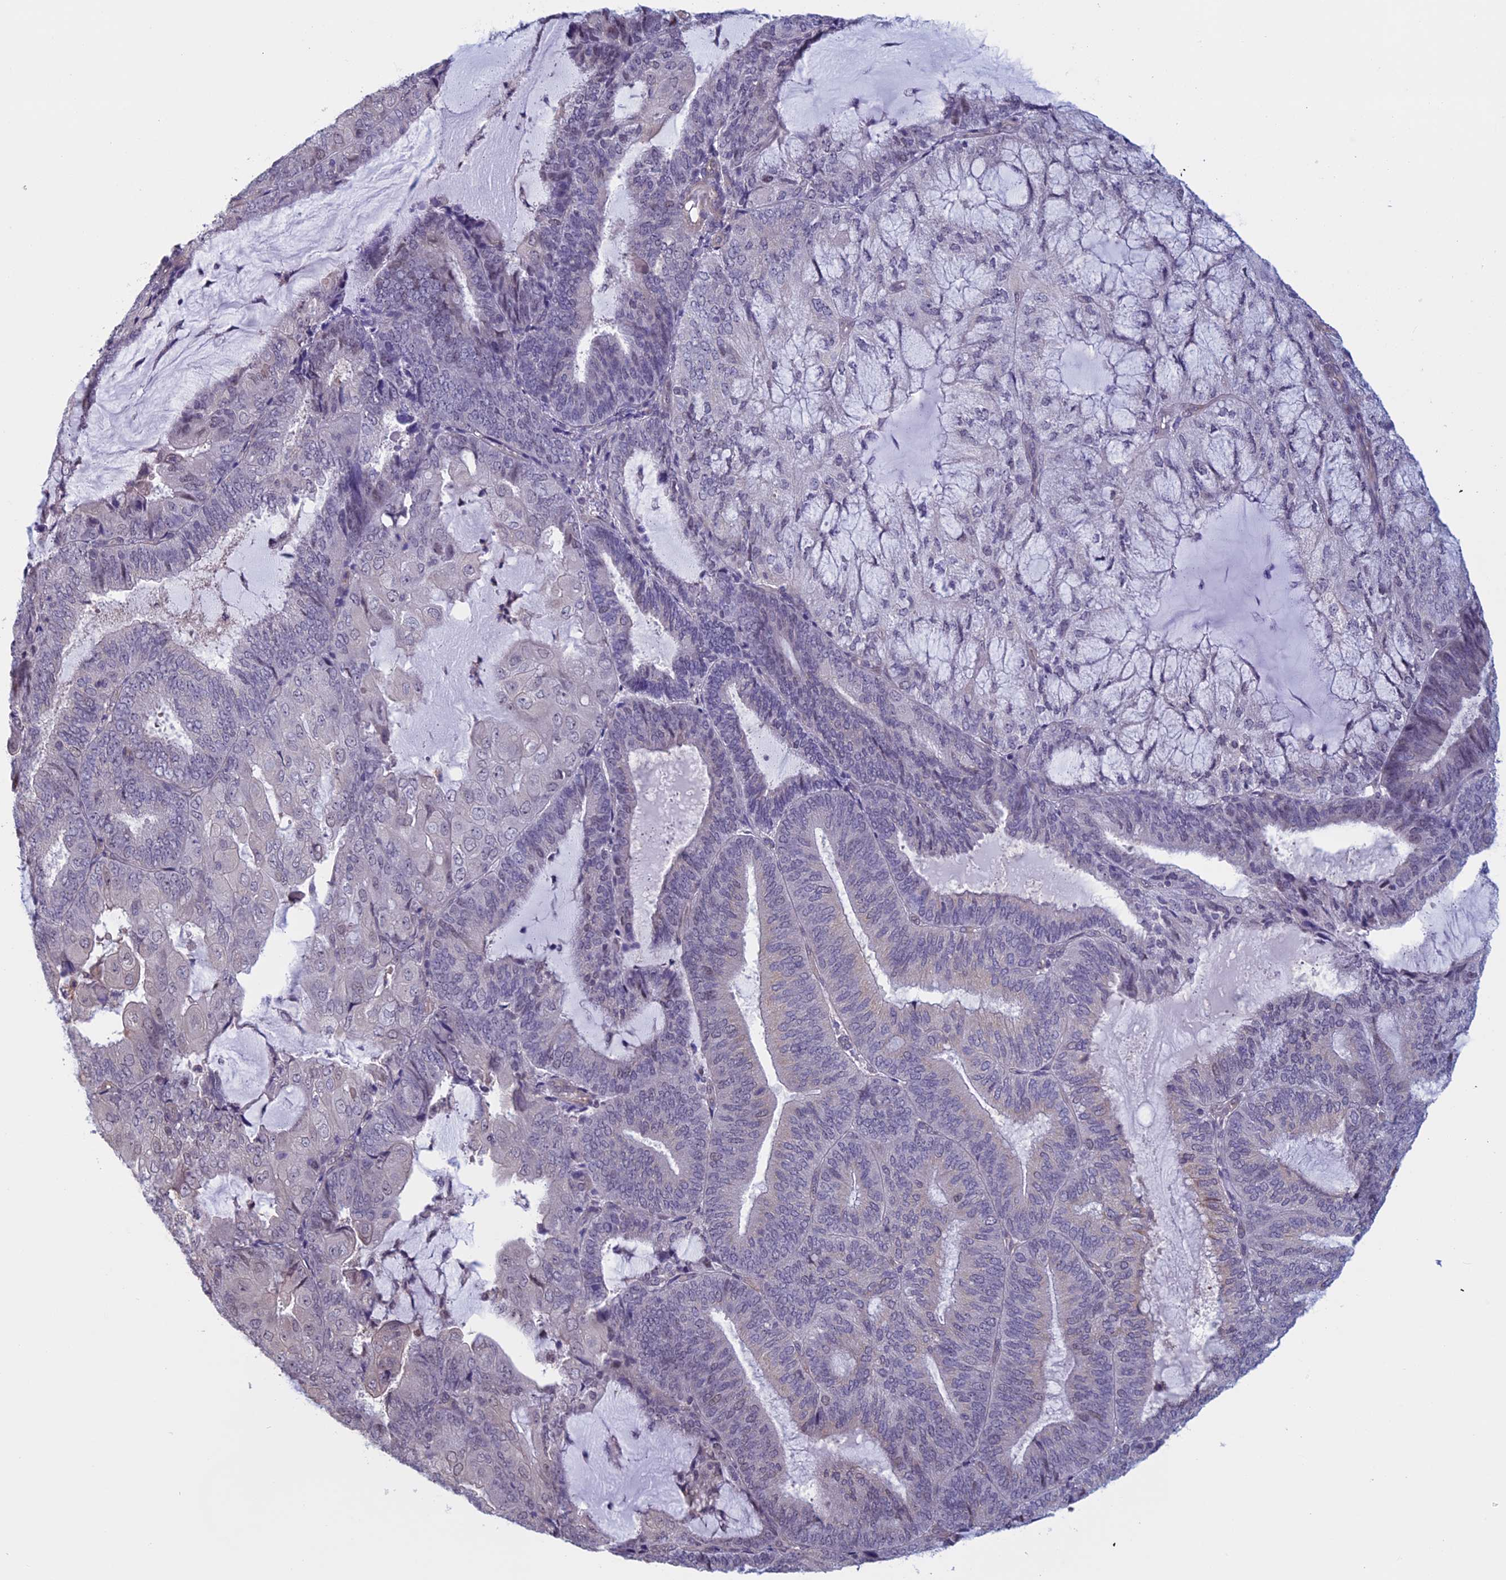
{"staining": {"intensity": "negative", "quantity": "none", "location": "none"}, "tissue": "endometrial cancer", "cell_type": "Tumor cells", "image_type": "cancer", "snomed": [{"axis": "morphology", "description": "Adenocarcinoma, NOS"}, {"axis": "topography", "description": "Endometrium"}], "caption": "There is no significant staining in tumor cells of endometrial cancer.", "gene": "SLC1A6", "patient": {"sex": "female", "age": 81}}